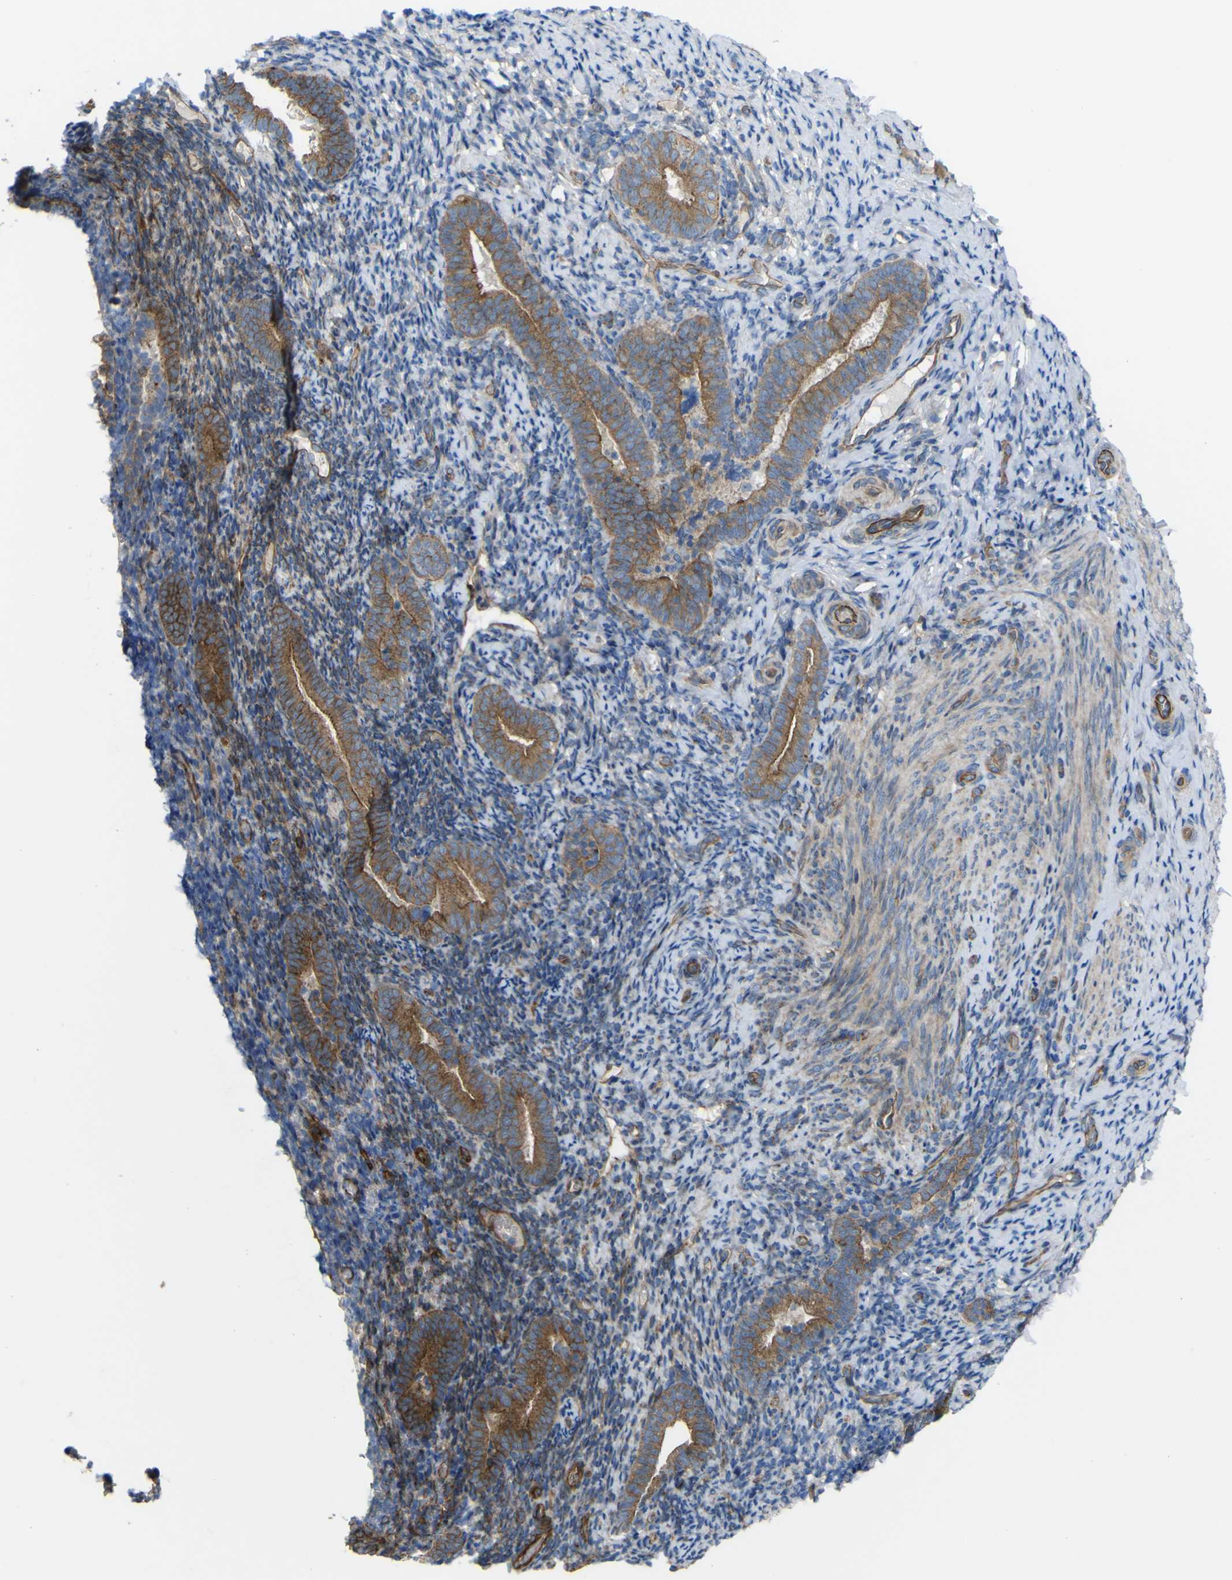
{"staining": {"intensity": "negative", "quantity": "none", "location": "none"}, "tissue": "endometrium", "cell_type": "Cells in endometrial stroma", "image_type": "normal", "snomed": [{"axis": "morphology", "description": "Normal tissue, NOS"}, {"axis": "topography", "description": "Endometrium"}], "caption": "This is an immunohistochemistry micrograph of normal human endometrium. There is no positivity in cells in endometrial stroma.", "gene": "FBXO30", "patient": {"sex": "female", "age": 51}}